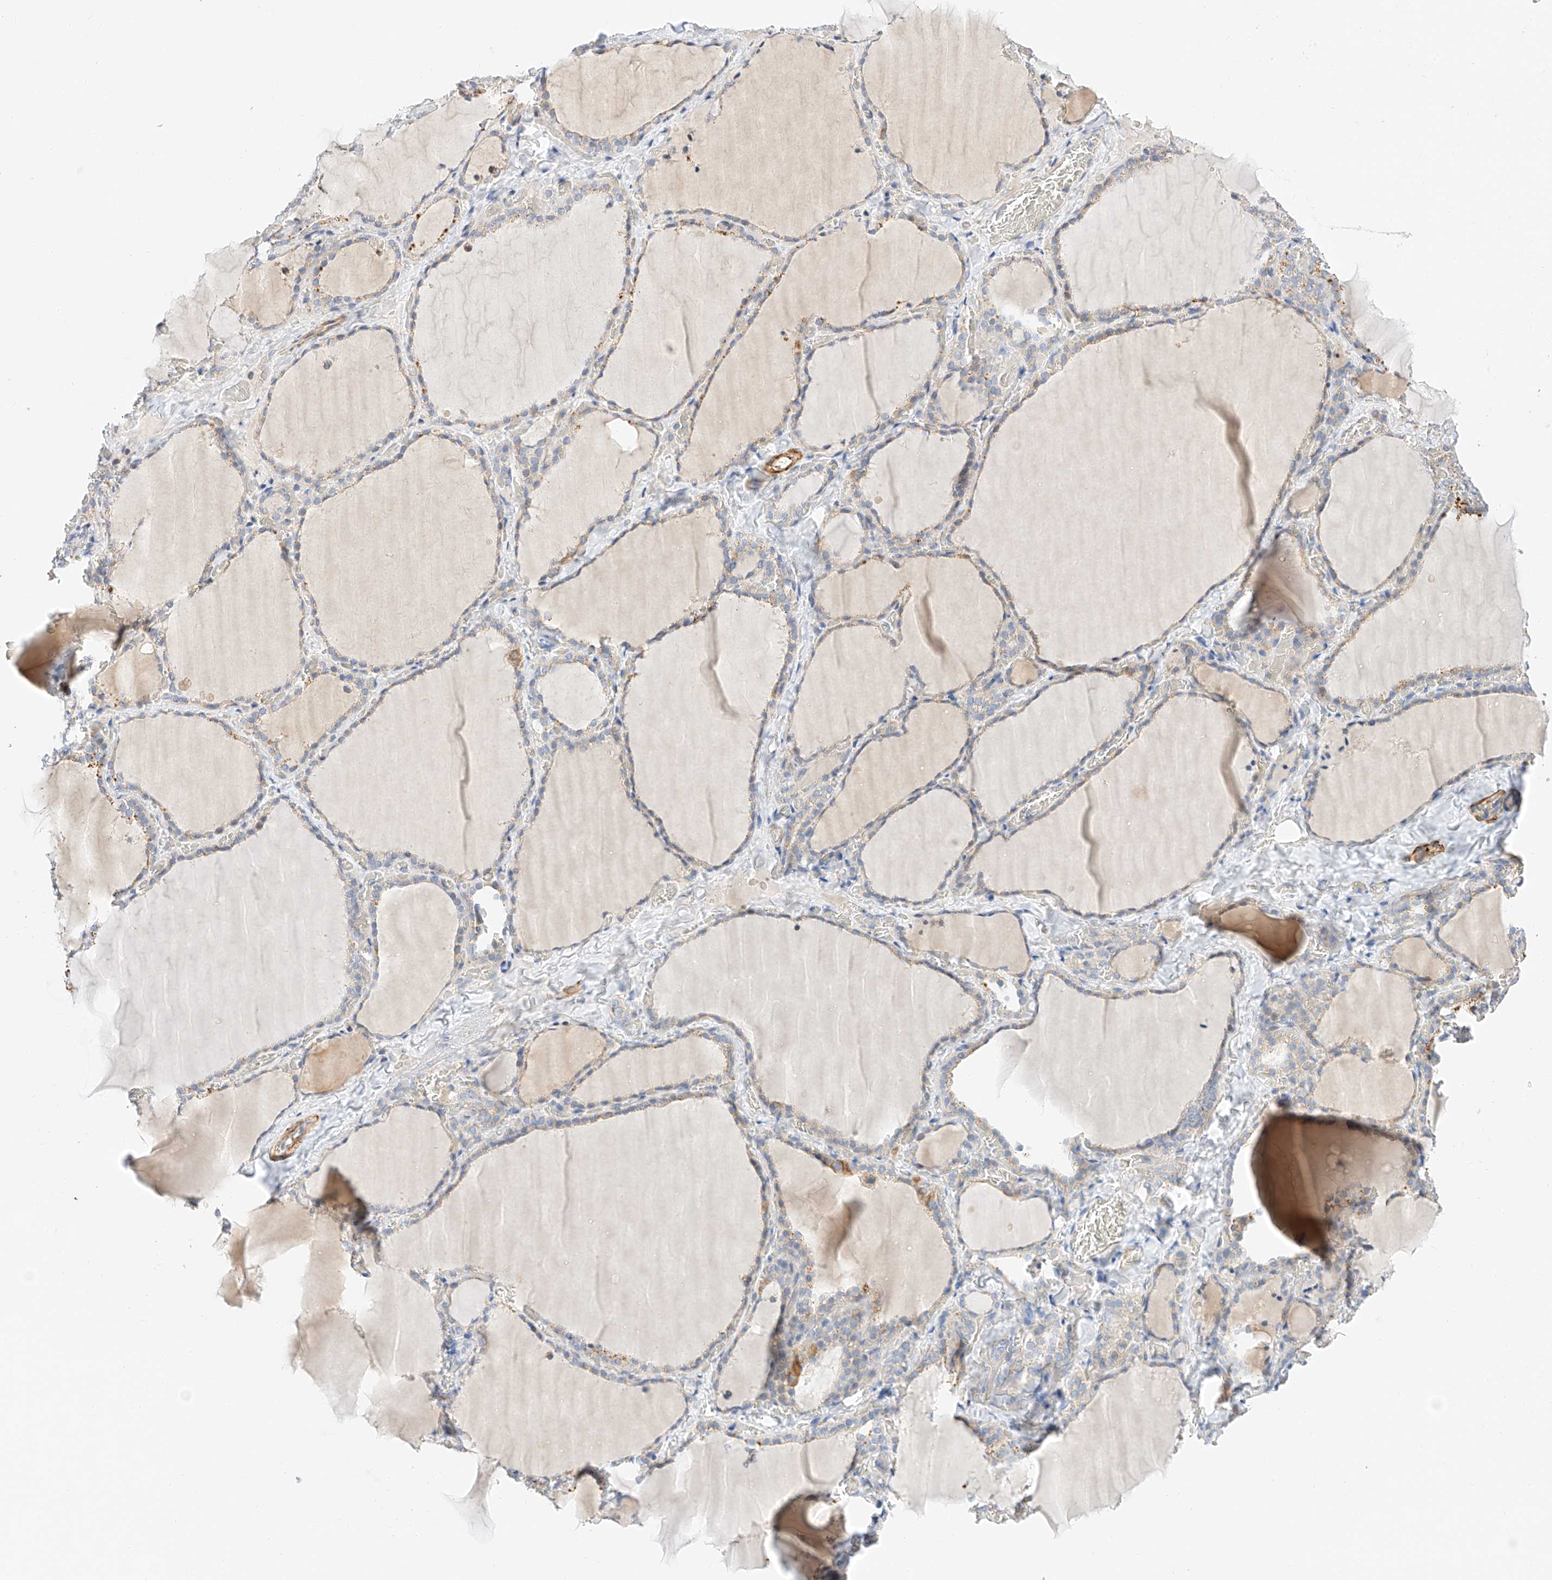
{"staining": {"intensity": "weak", "quantity": "25%-75%", "location": "cytoplasmic/membranous"}, "tissue": "thyroid gland", "cell_type": "Glandular cells", "image_type": "normal", "snomed": [{"axis": "morphology", "description": "Normal tissue, NOS"}, {"axis": "topography", "description": "Thyroid gland"}], "caption": "Human thyroid gland stained for a protein (brown) demonstrates weak cytoplasmic/membranous positive expression in about 25%-75% of glandular cells.", "gene": "C6orf118", "patient": {"sex": "female", "age": 22}}